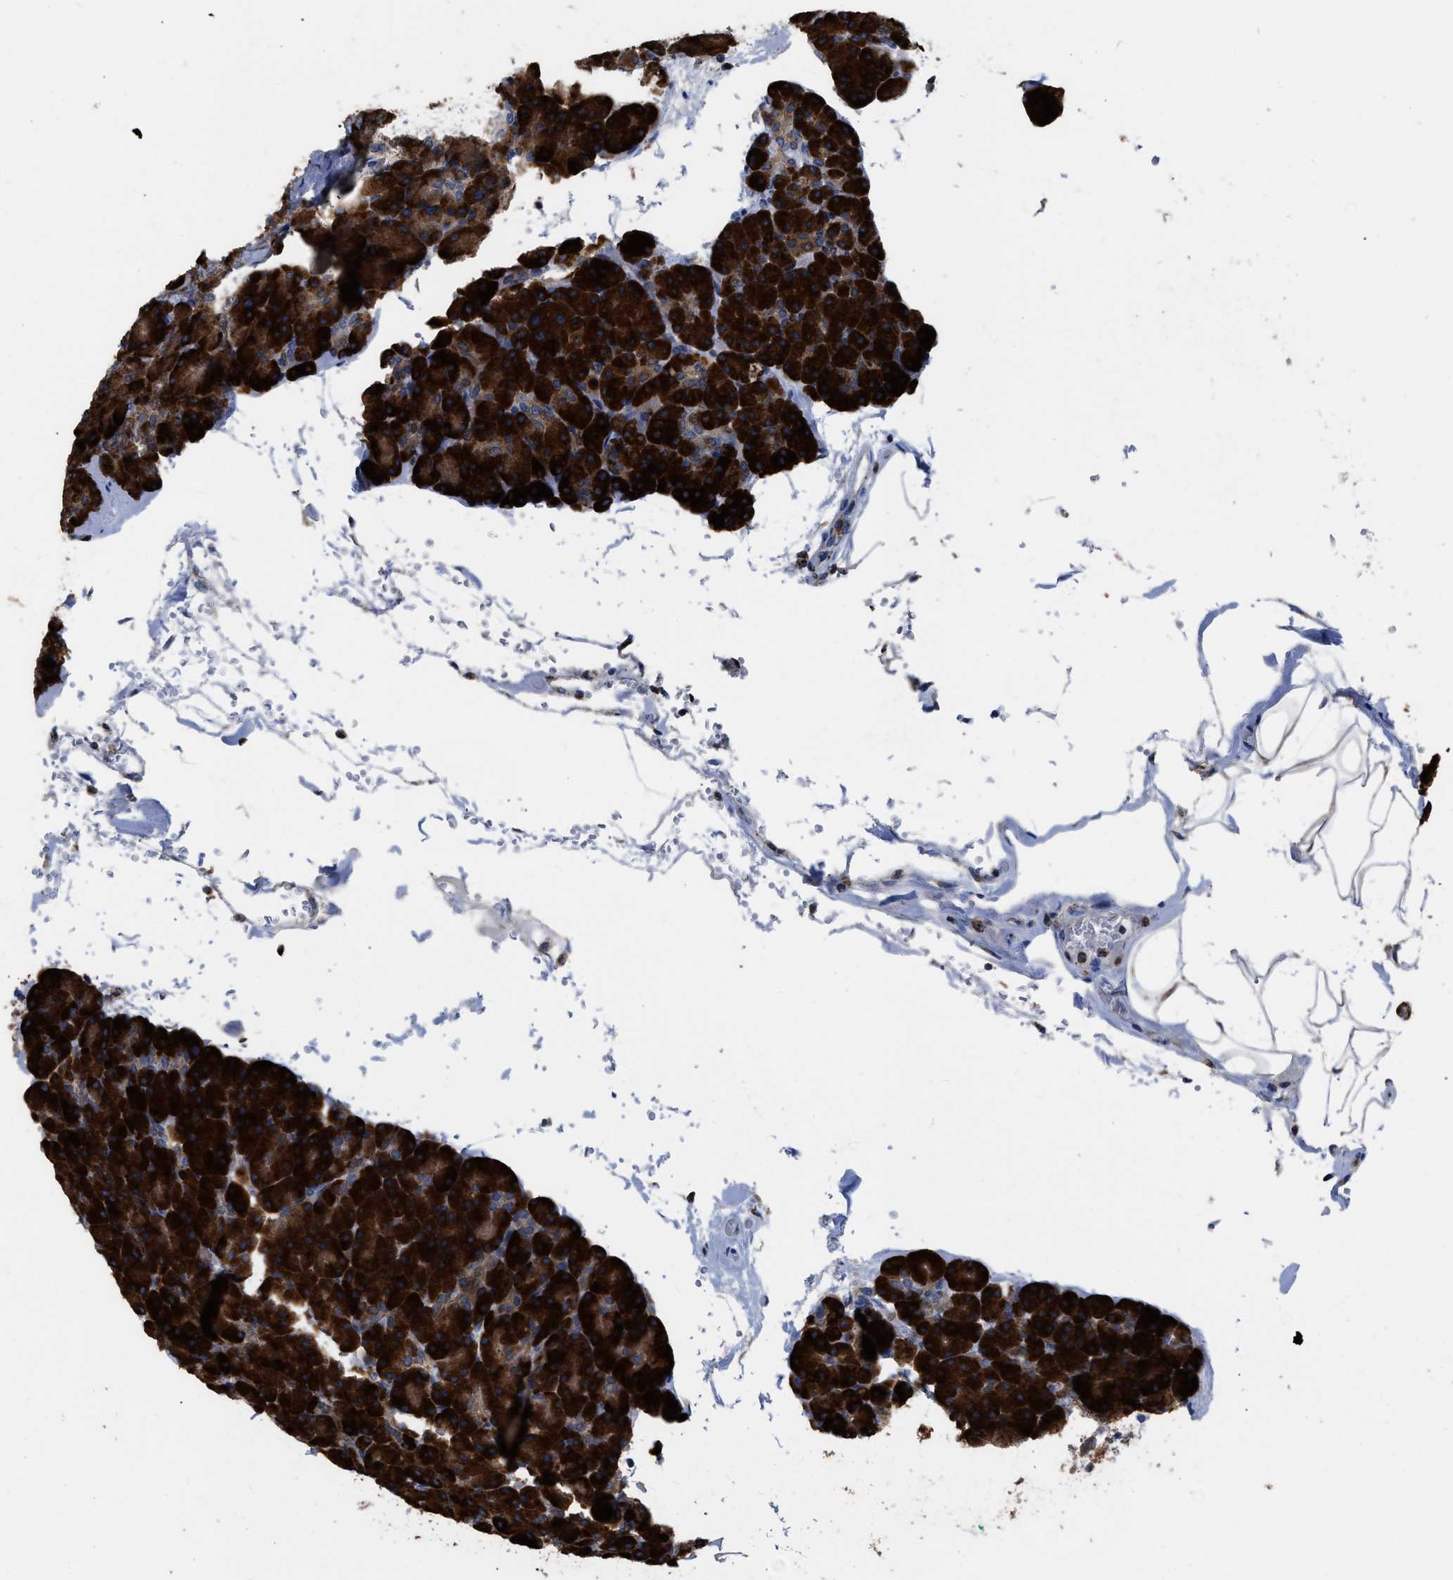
{"staining": {"intensity": "strong", "quantity": ">75%", "location": "cytoplasmic/membranous"}, "tissue": "pancreas", "cell_type": "Exocrine glandular cells", "image_type": "normal", "snomed": [{"axis": "morphology", "description": "Normal tissue, NOS"}, {"axis": "topography", "description": "Pancreas"}], "caption": "IHC of unremarkable pancreas demonstrates high levels of strong cytoplasmic/membranous expression in approximately >75% of exocrine glandular cells.", "gene": "AK2", "patient": {"sex": "female", "age": 43}}